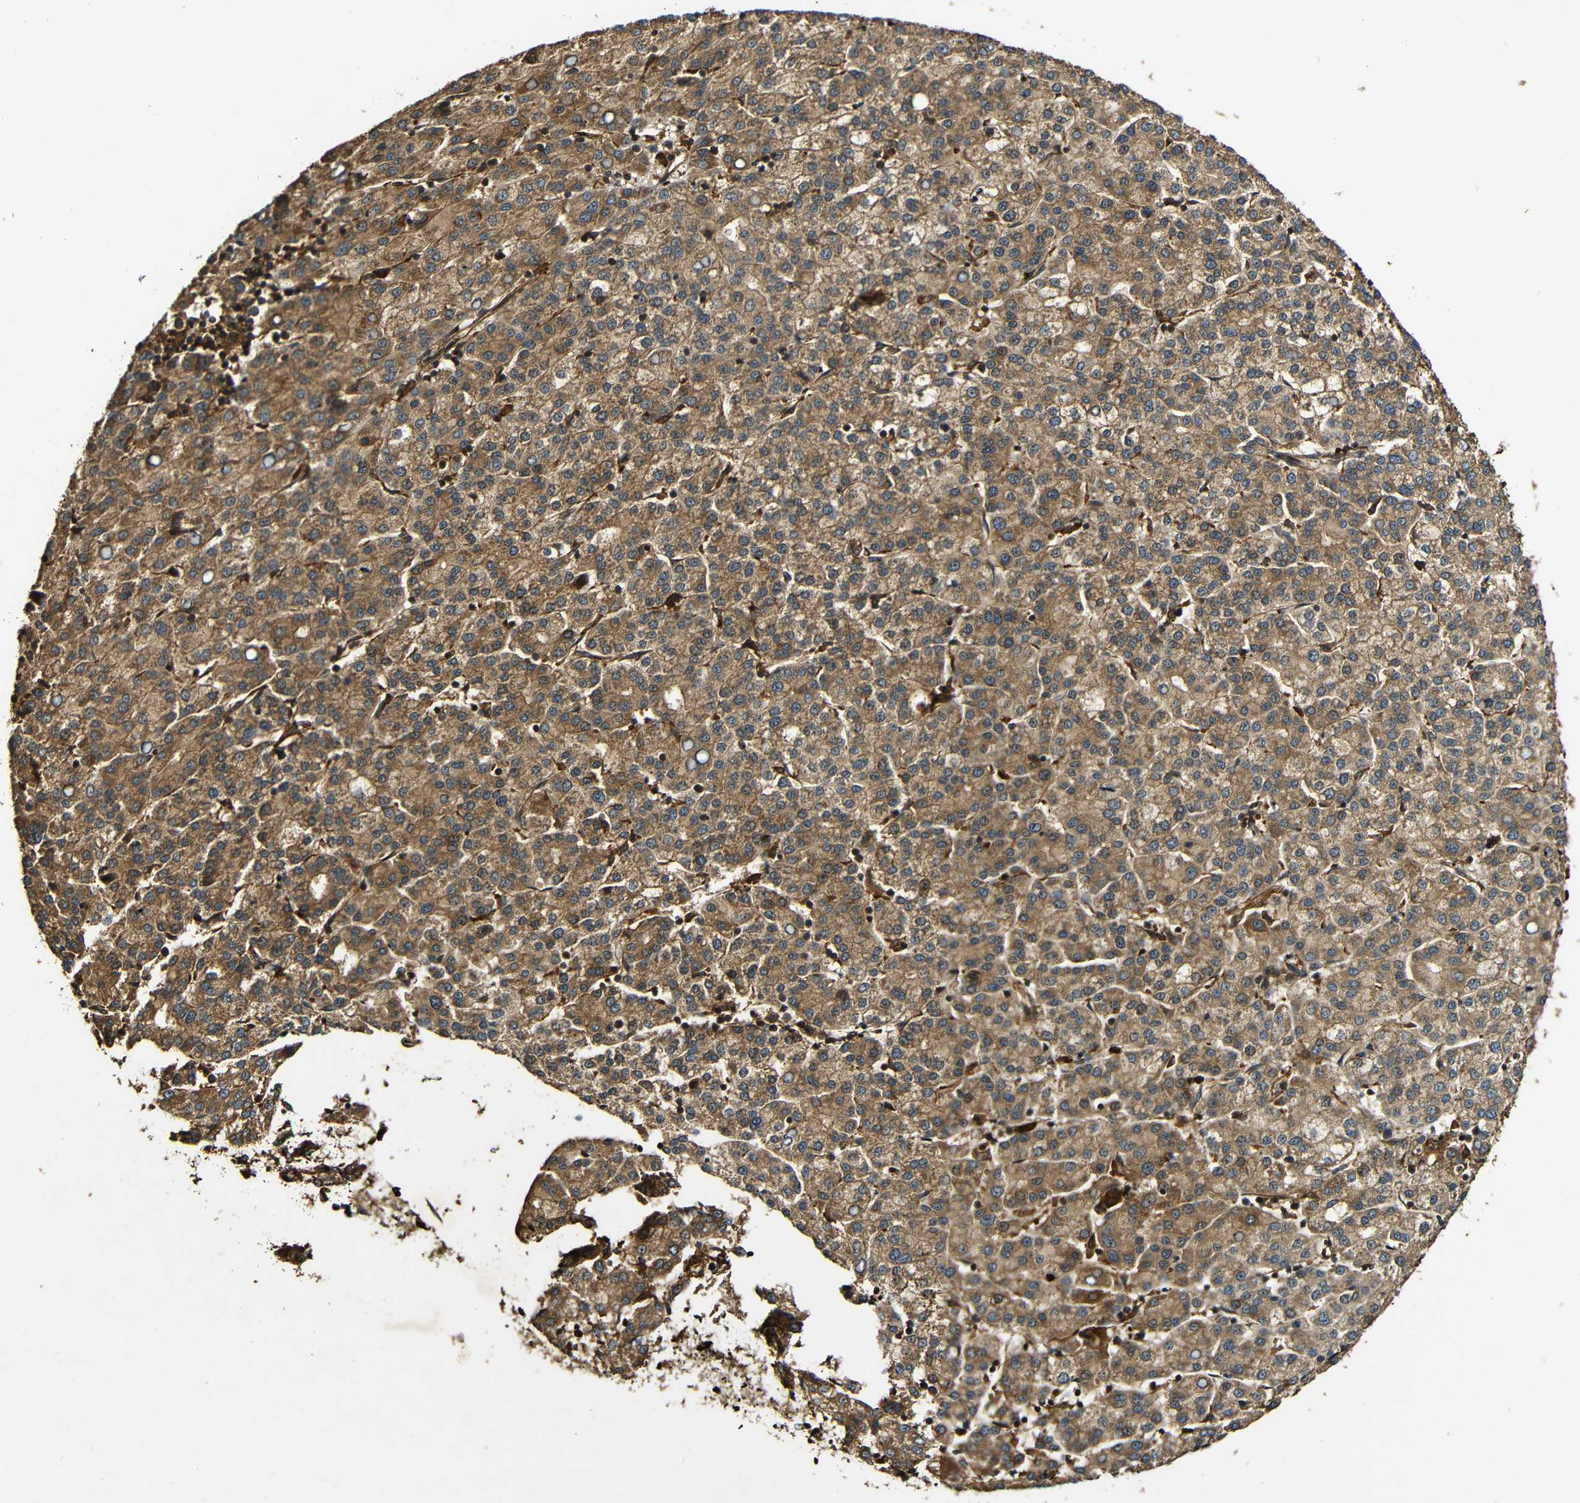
{"staining": {"intensity": "moderate", "quantity": ">75%", "location": "cytoplasmic/membranous"}, "tissue": "liver cancer", "cell_type": "Tumor cells", "image_type": "cancer", "snomed": [{"axis": "morphology", "description": "Carcinoma, Hepatocellular, NOS"}, {"axis": "topography", "description": "Liver"}], "caption": "Protein expression analysis of hepatocellular carcinoma (liver) reveals moderate cytoplasmic/membranous staining in approximately >75% of tumor cells.", "gene": "CASP8", "patient": {"sex": "female", "age": 58}}